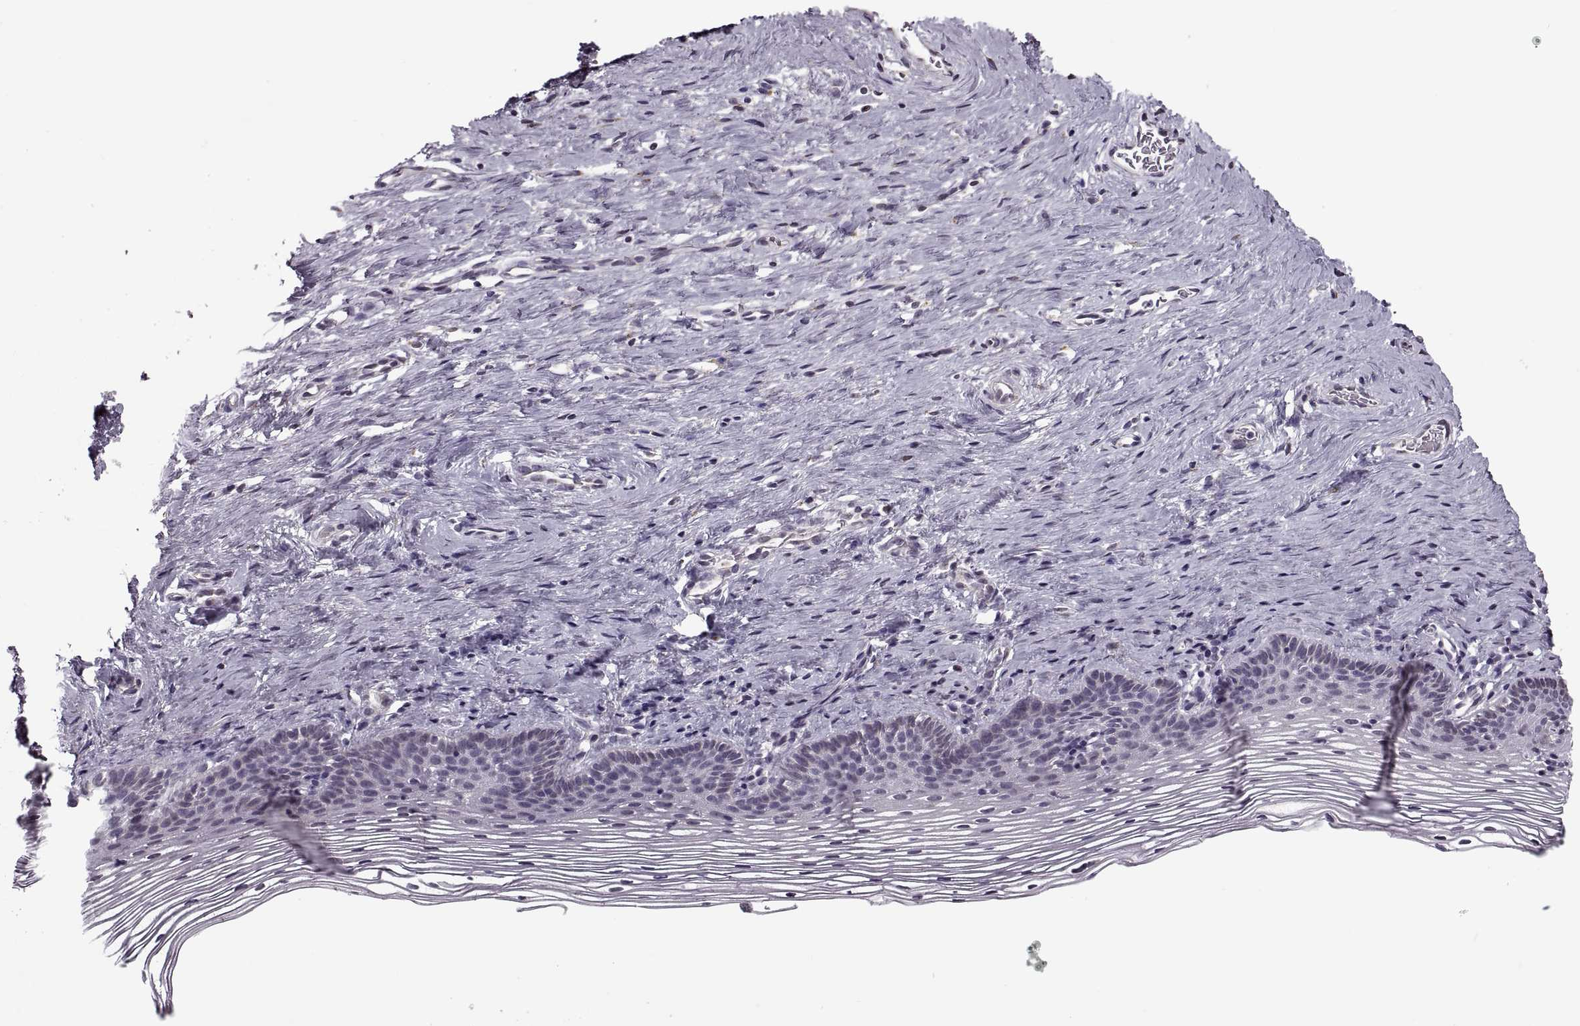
{"staining": {"intensity": "weak", "quantity": "<25%", "location": "cytoplasmic/membranous"}, "tissue": "cervix", "cell_type": "Glandular cells", "image_type": "normal", "snomed": [{"axis": "morphology", "description": "Normal tissue, NOS"}, {"axis": "topography", "description": "Cervix"}], "caption": "IHC of normal cervix demonstrates no expression in glandular cells.", "gene": "PRSS37", "patient": {"sex": "female", "age": 39}}